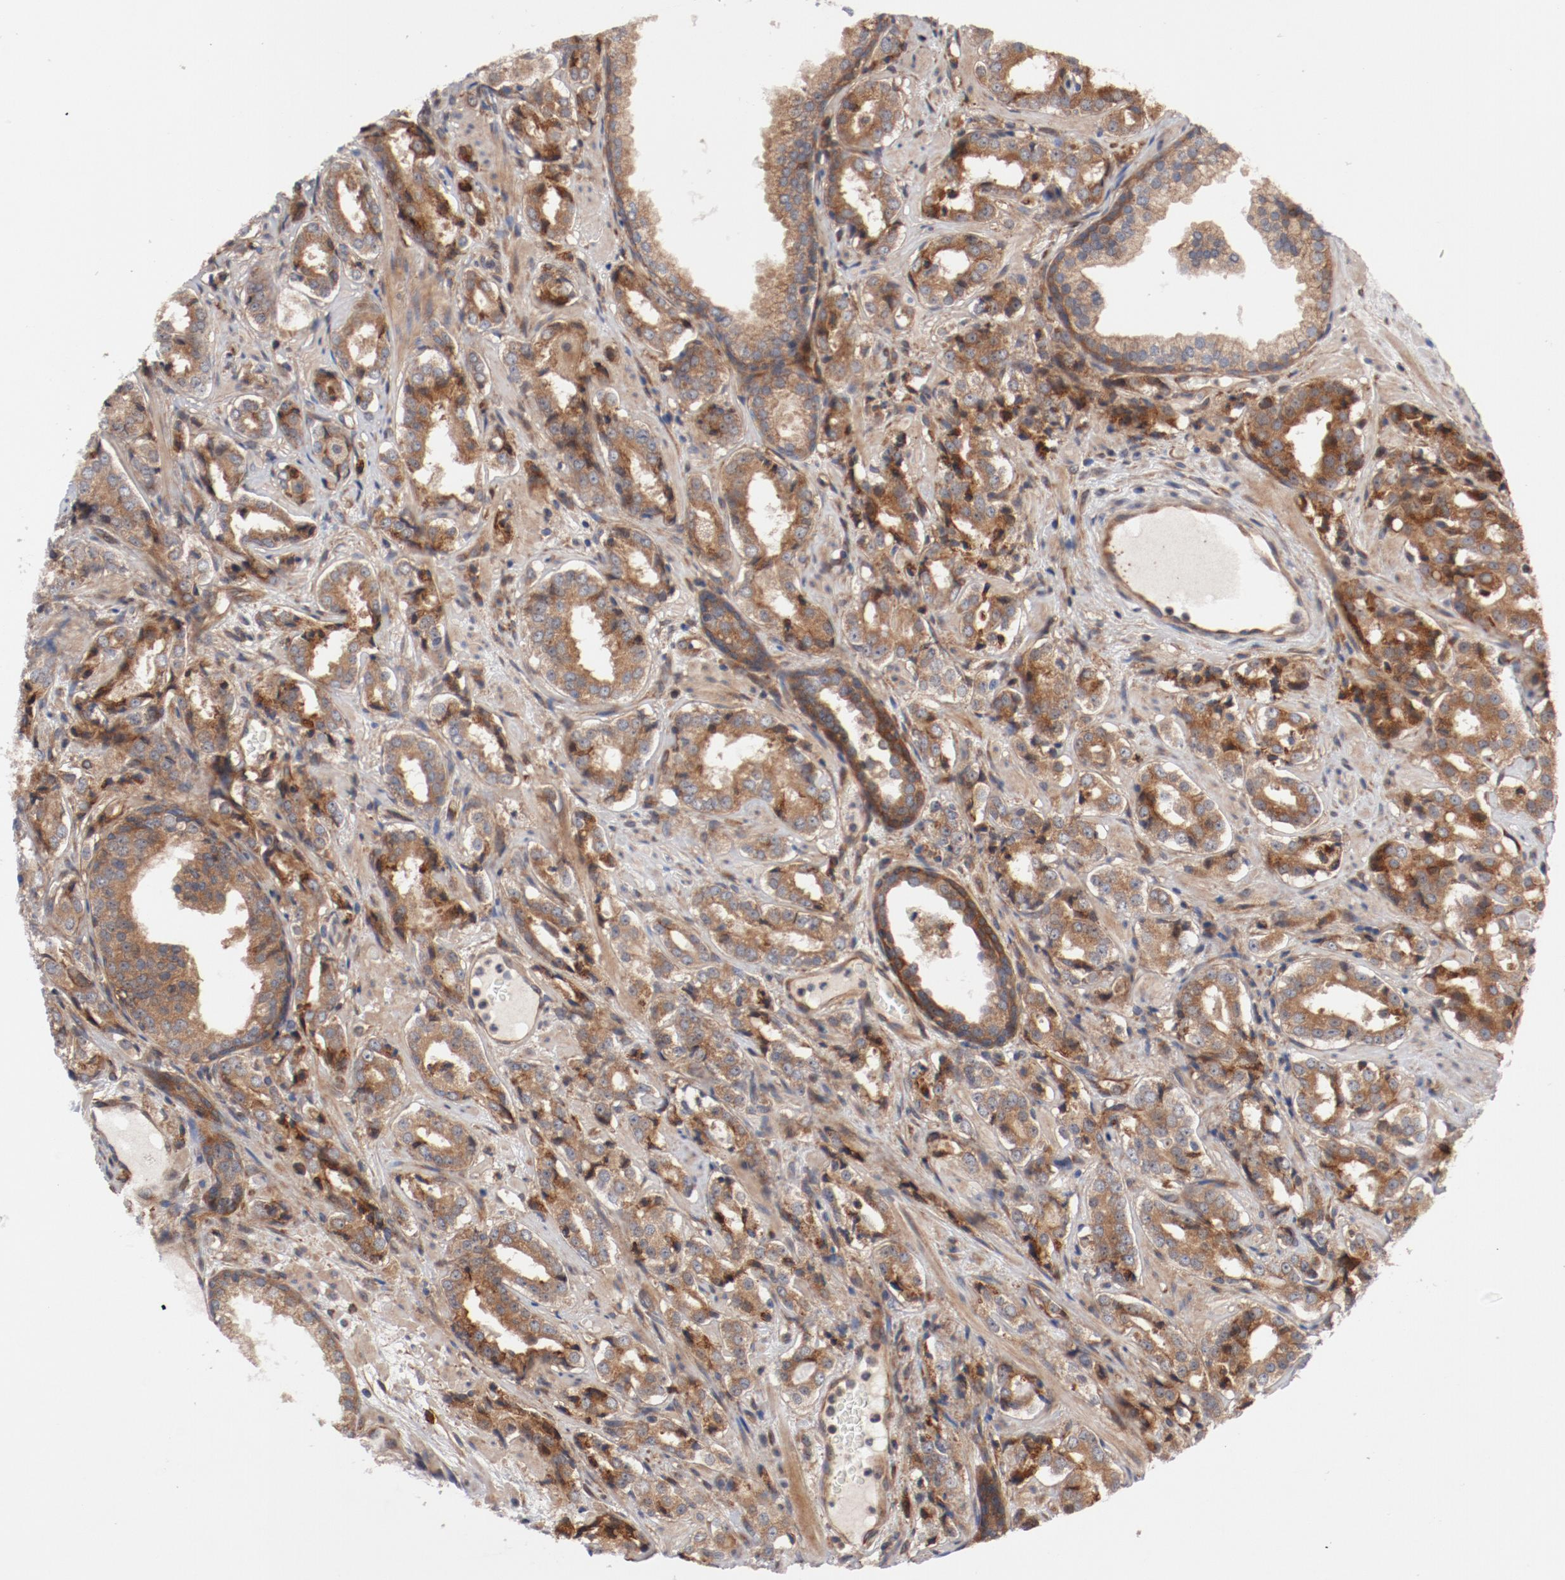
{"staining": {"intensity": "moderate", "quantity": ">75%", "location": "cytoplasmic/membranous"}, "tissue": "prostate cancer", "cell_type": "Tumor cells", "image_type": "cancer", "snomed": [{"axis": "morphology", "description": "Adenocarcinoma, Medium grade"}, {"axis": "topography", "description": "Prostate"}], "caption": "Moderate cytoplasmic/membranous protein expression is identified in about >75% of tumor cells in prostate cancer.", "gene": "PITPNM2", "patient": {"sex": "male", "age": 60}}